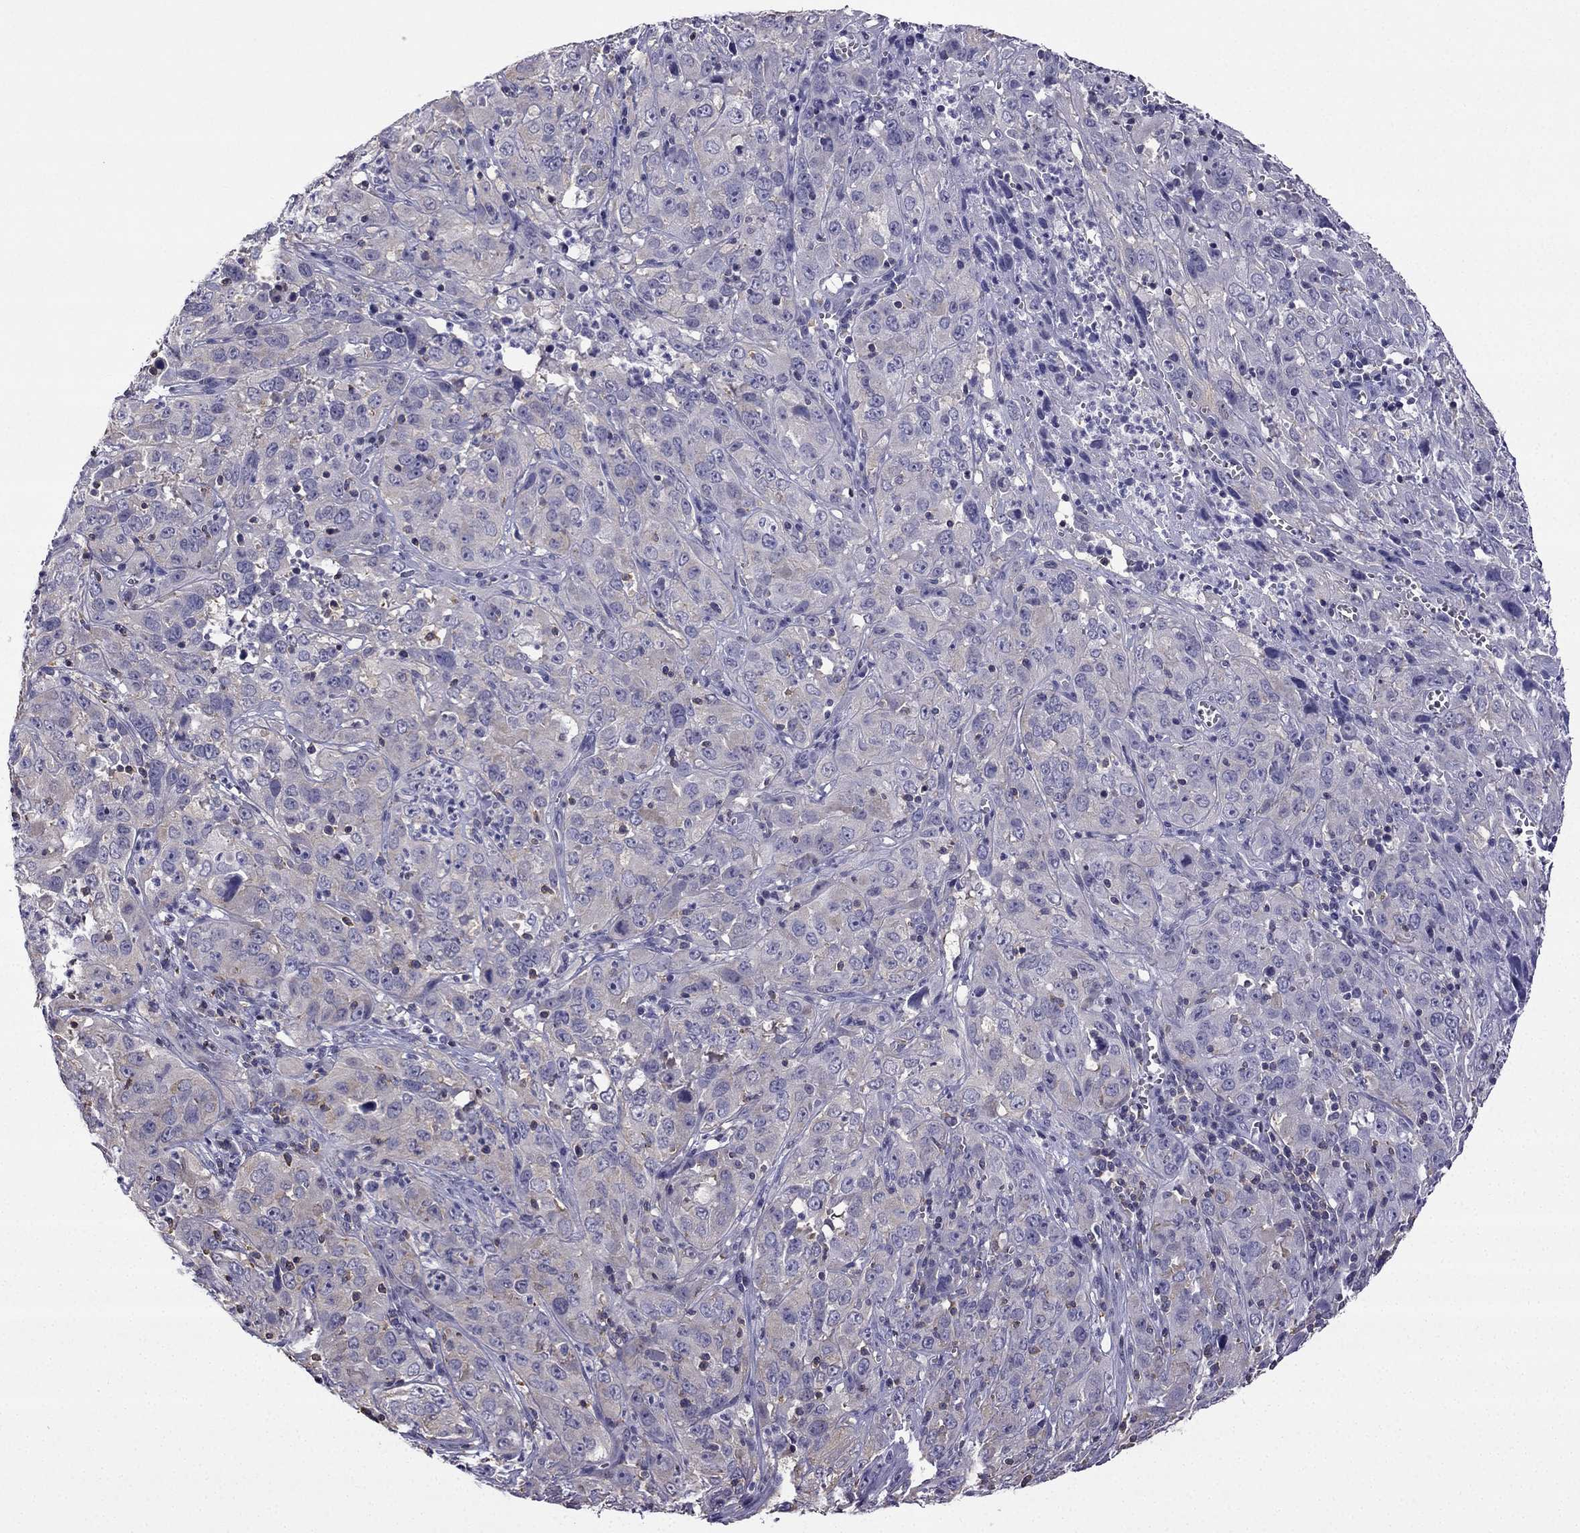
{"staining": {"intensity": "negative", "quantity": "none", "location": "none"}, "tissue": "cervical cancer", "cell_type": "Tumor cells", "image_type": "cancer", "snomed": [{"axis": "morphology", "description": "Squamous cell carcinoma, NOS"}, {"axis": "topography", "description": "Cervix"}], "caption": "IHC micrograph of neoplastic tissue: cervical cancer stained with DAB (3,3'-diaminobenzidine) exhibits no significant protein positivity in tumor cells. The staining was performed using DAB to visualize the protein expression in brown, while the nuclei were stained in blue with hematoxylin (Magnification: 20x).", "gene": "CCK", "patient": {"sex": "female", "age": 32}}